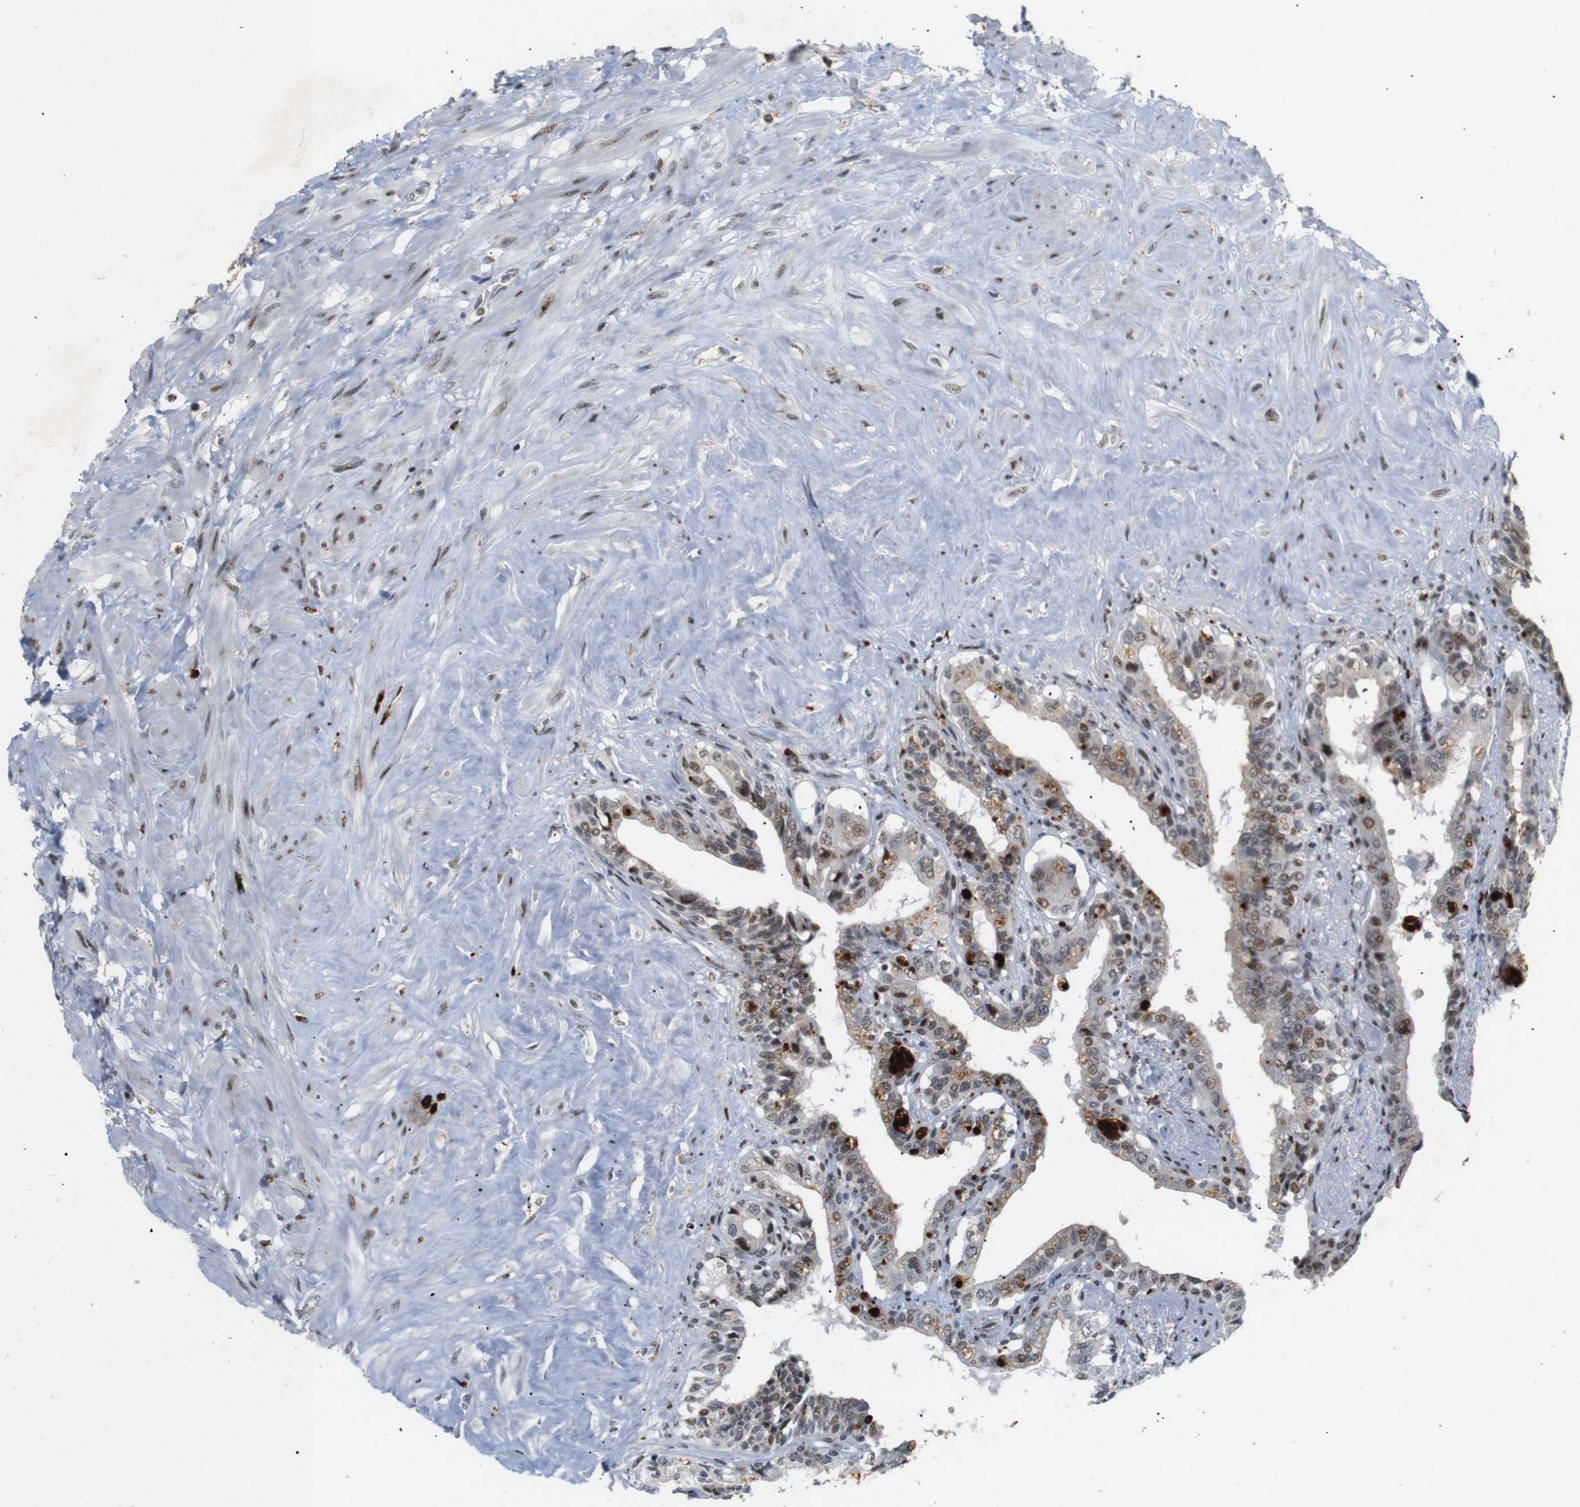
{"staining": {"intensity": "moderate", "quantity": "25%-75%", "location": "nuclear"}, "tissue": "seminal vesicle", "cell_type": "Glandular cells", "image_type": "normal", "snomed": [{"axis": "morphology", "description": "Normal tissue, NOS"}, {"axis": "topography", "description": "Seminal veicle"}], "caption": "Seminal vesicle stained with immunohistochemistry (IHC) exhibits moderate nuclear positivity in about 25%-75% of glandular cells.", "gene": "PYM1", "patient": {"sex": "male", "age": 63}}